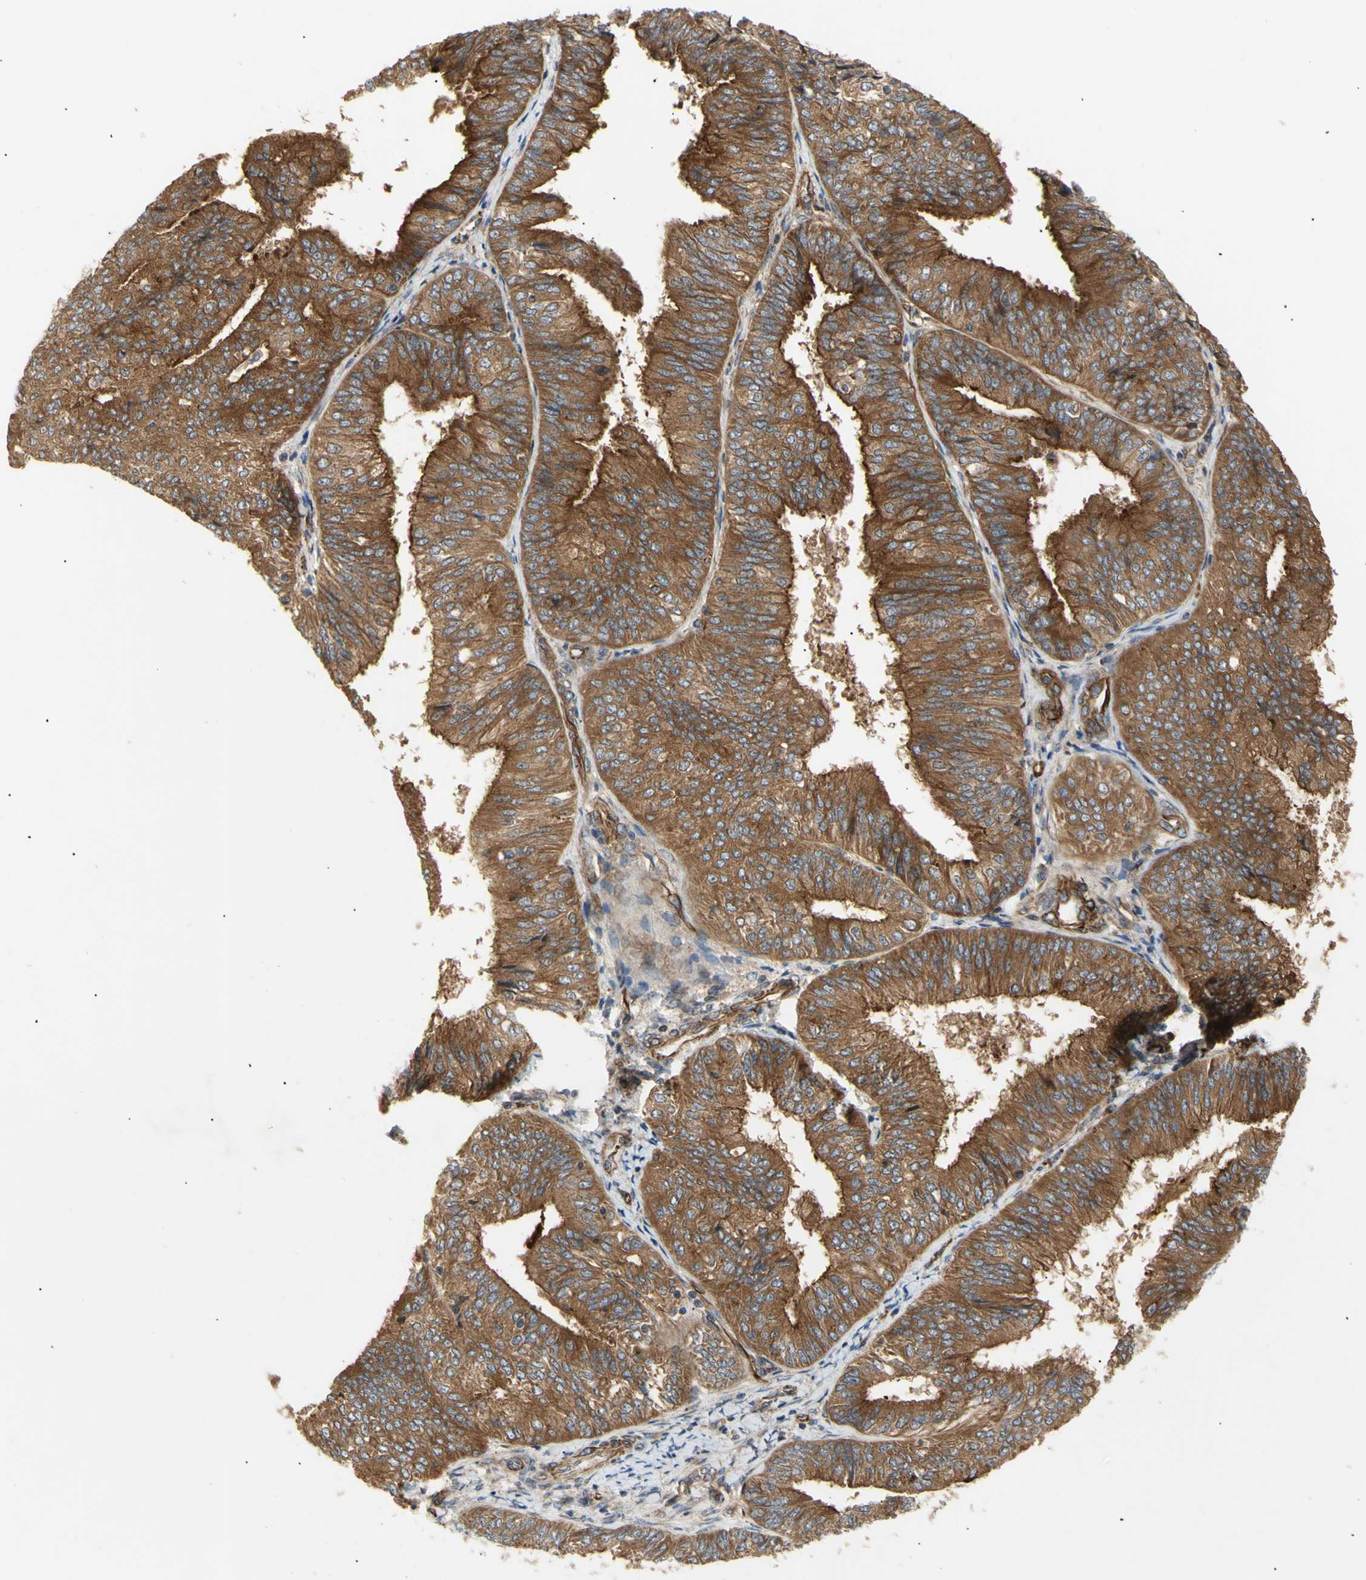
{"staining": {"intensity": "strong", "quantity": ">75%", "location": "cytoplasmic/membranous"}, "tissue": "endometrial cancer", "cell_type": "Tumor cells", "image_type": "cancer", "snomed": [{"axis": "morphology", "description": "Adenocarcinoma, NOS"}, {"axis": "topography", "description": "Endometrium"}], "caption": "Protein expression analysis of endometrial adenocarcinoma reveals strong cytoplasmic/membranous expression in approximately >75% of tumor cells. (DAB (3,3'-diaminobenzidine) IHC, brown staining for protein, blue staining for nuclei).", "gene": "TUBG2", "patient": {"sex": "female", "age": 58}}